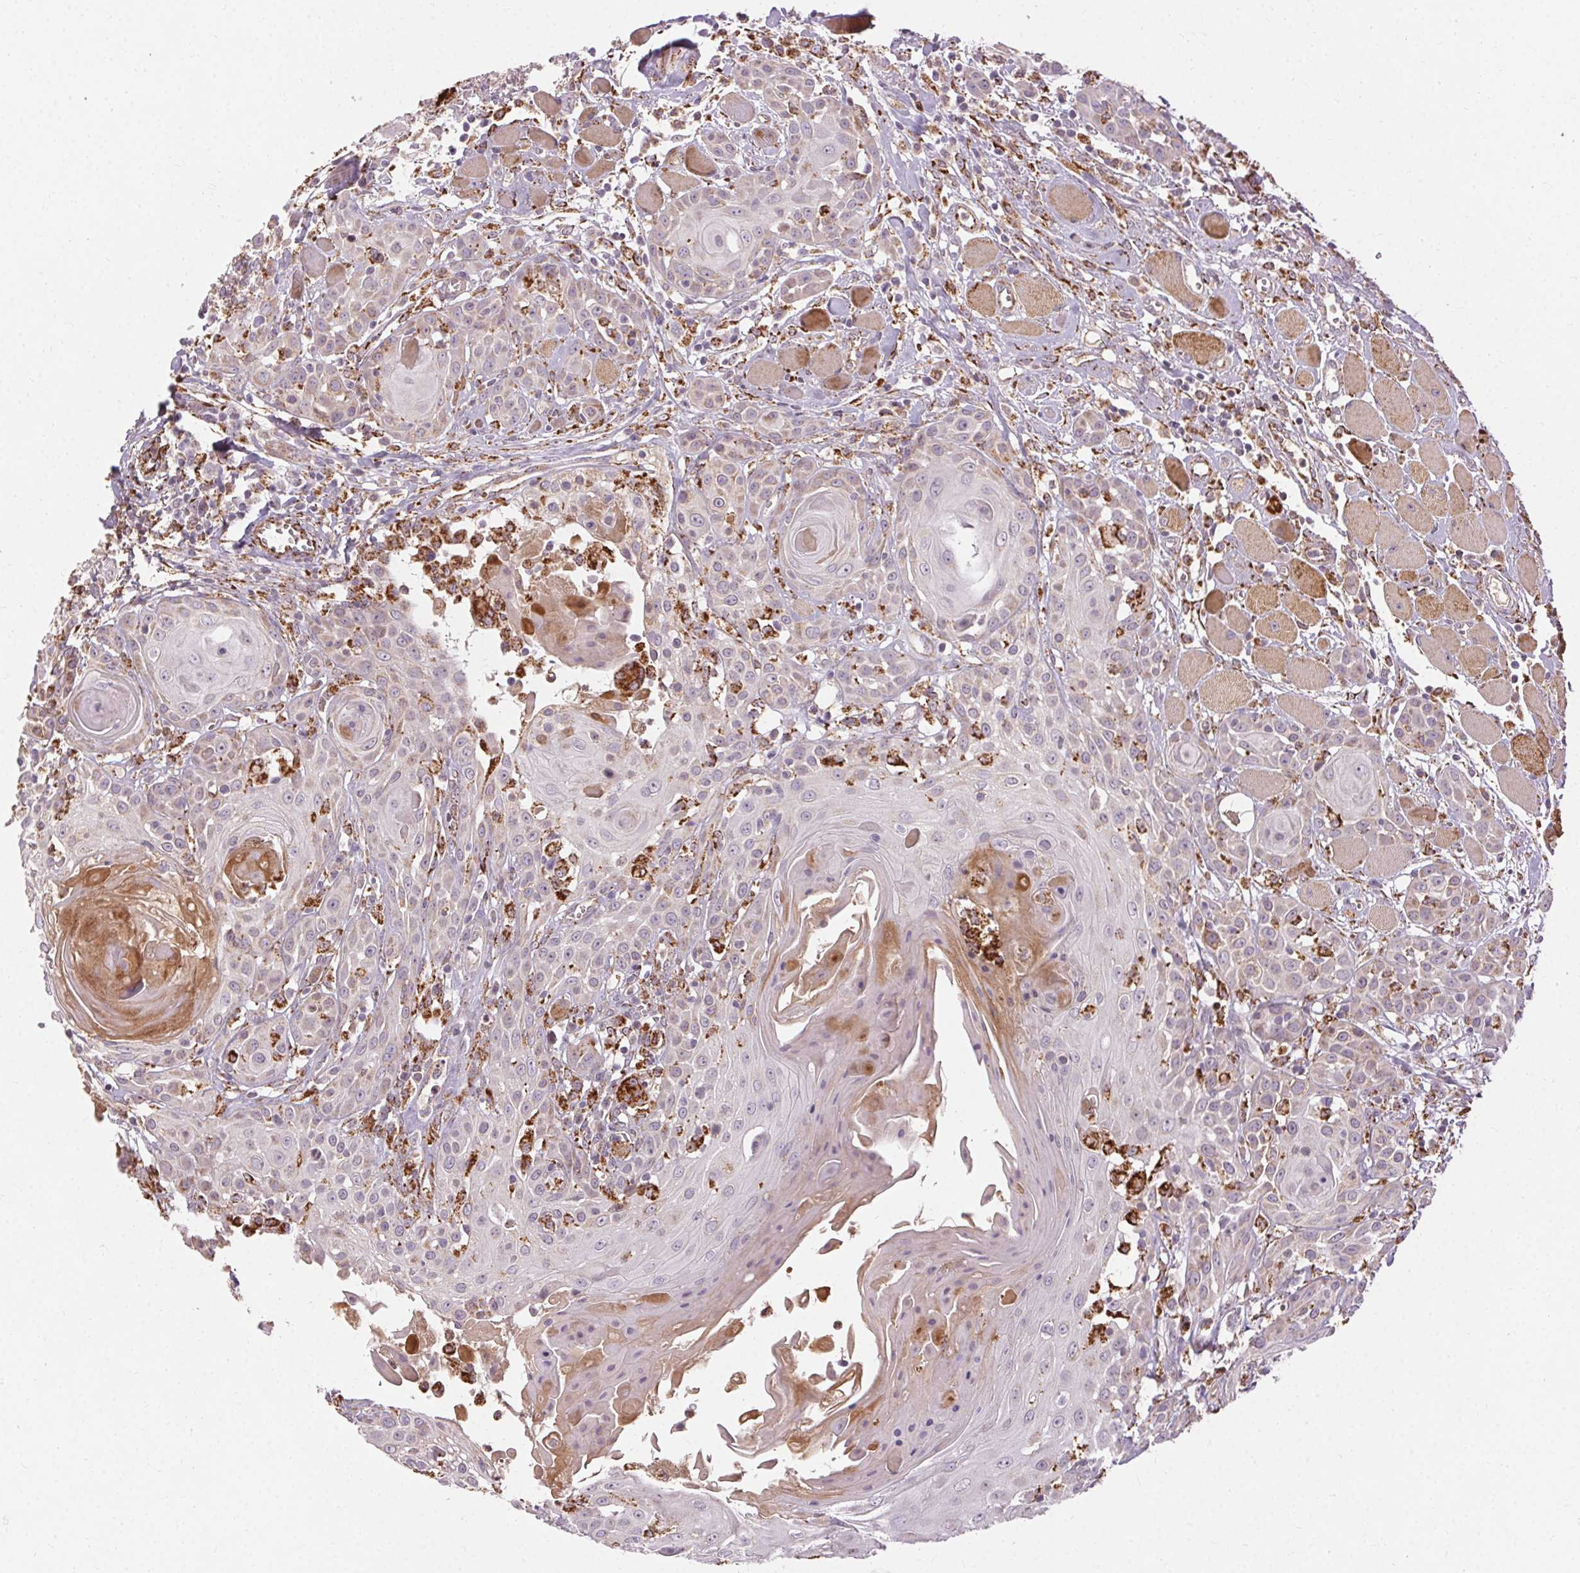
{"staining": {"intensity": "negative", "quantity": "none", "location": "none"}, "tissue": "head and neck cancer", "cell_type": "Tumor cells", "image_type": "cancer", "snomed": [{"axis": "morphology", "description": "Squamous cell carcinoma, NOS"}, {"axis": "topography", "description": "Head-Neck"}], "caption": "IHC photomicrograph of human head and neck squamous cell carcinoma stained for a protein (brown), which displays no positivity in tumor cells.", "gene": "REP15", "patient": {"sex": "female", "age": 80}}